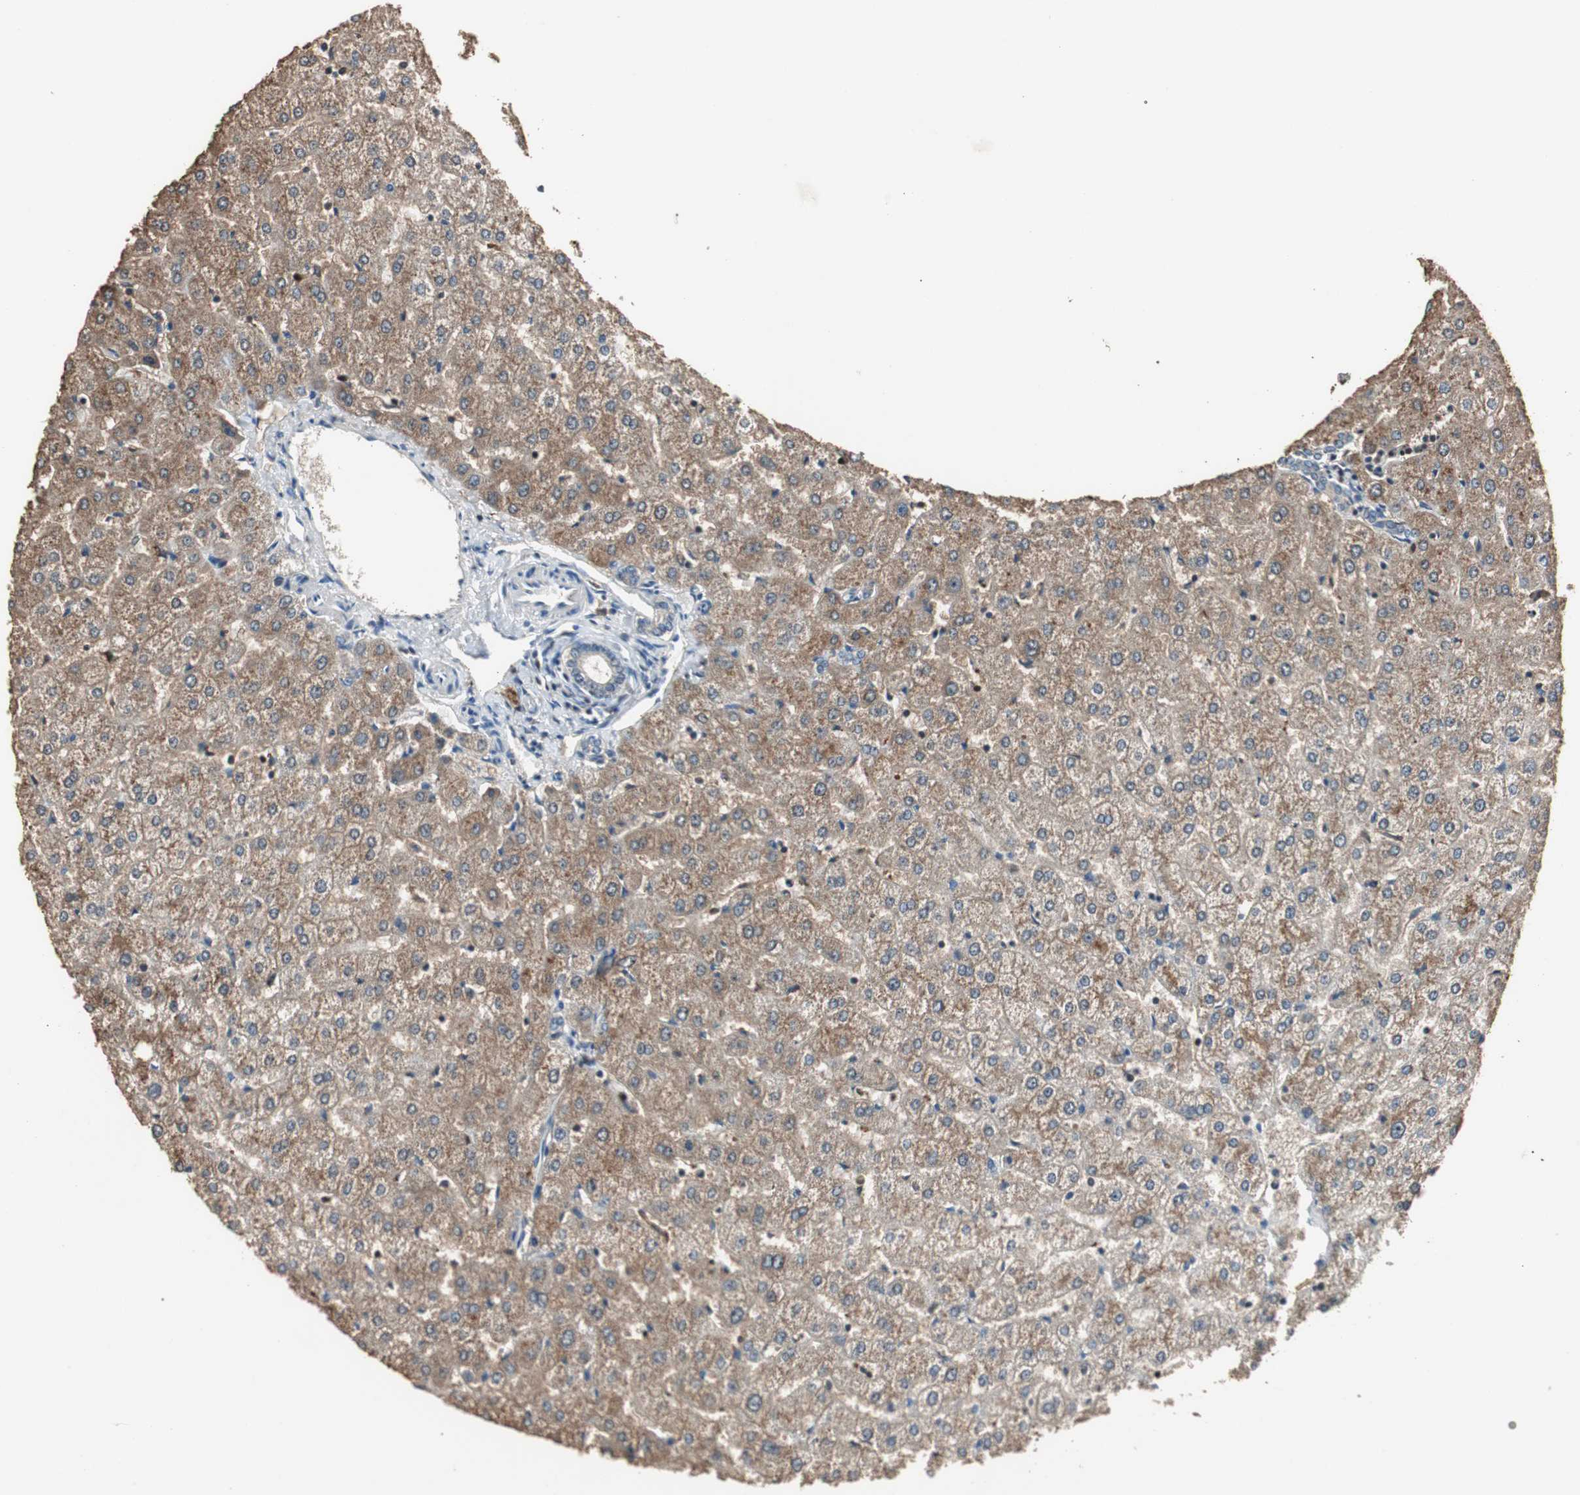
{"staining": {"intensity": "negative", "quantity": "none", "location": "none"}, "tissue": "liver", "cell_type": "Cholangiocytes", "image_type": "normal", "snomed": [{"axis": "morphology", "description": "Normal tissue, NOS"}, {"axis": "morphology", "description": "Fibrosis, NOS"}, {"axis": "topography", "description": "Liver"}], "caption": "Cholangiocytes show no significant positivity in unremarkable liver. (DAB (3,3'-diaminobenzidine) immunohistochemistry (IHC) visualized using brightfield microscopy, high magnification).", "gene": "FEN1", "patient": {"sex": "female", "age": 29}}